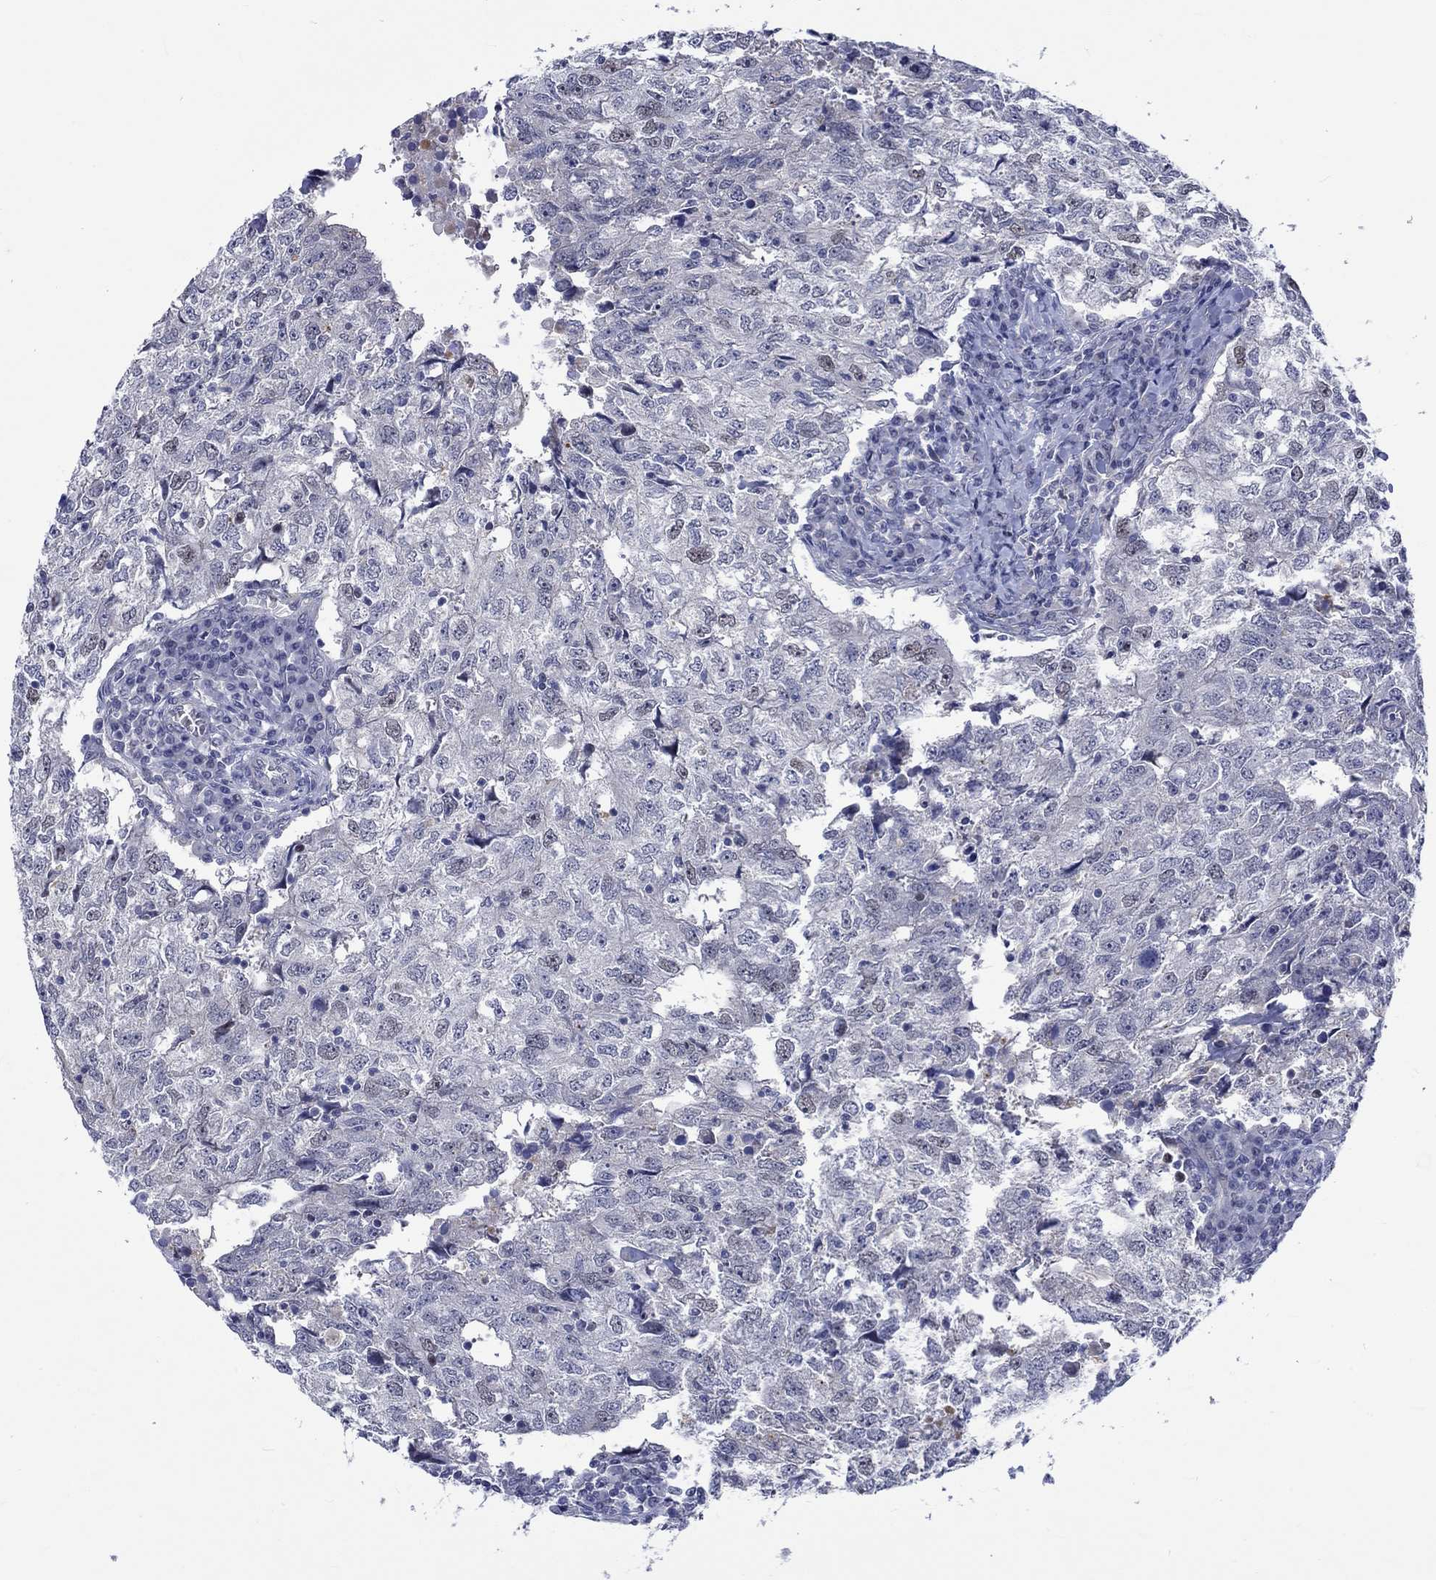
{"staining": {"intensity": "weak", "quantity": "<25%", "location": "nuclear"}, "tissue": "breast cancer", "cell_type": "Tumor cells", "image_type": "cancer", "snomed": [{"axis": "morphology", "description": "Duct carcinoma"}, {"axis": "topography", "description": "Breast"}], "caption": "A photomicrograph of breast invasive ductal carcinoma stained for a protein reveals no brown staining in tumor cells. (DAB immunohistochemistry (IHC), high magnification).", "gene": "E2F8", "patient": {"sex": "female", "age": 30}}